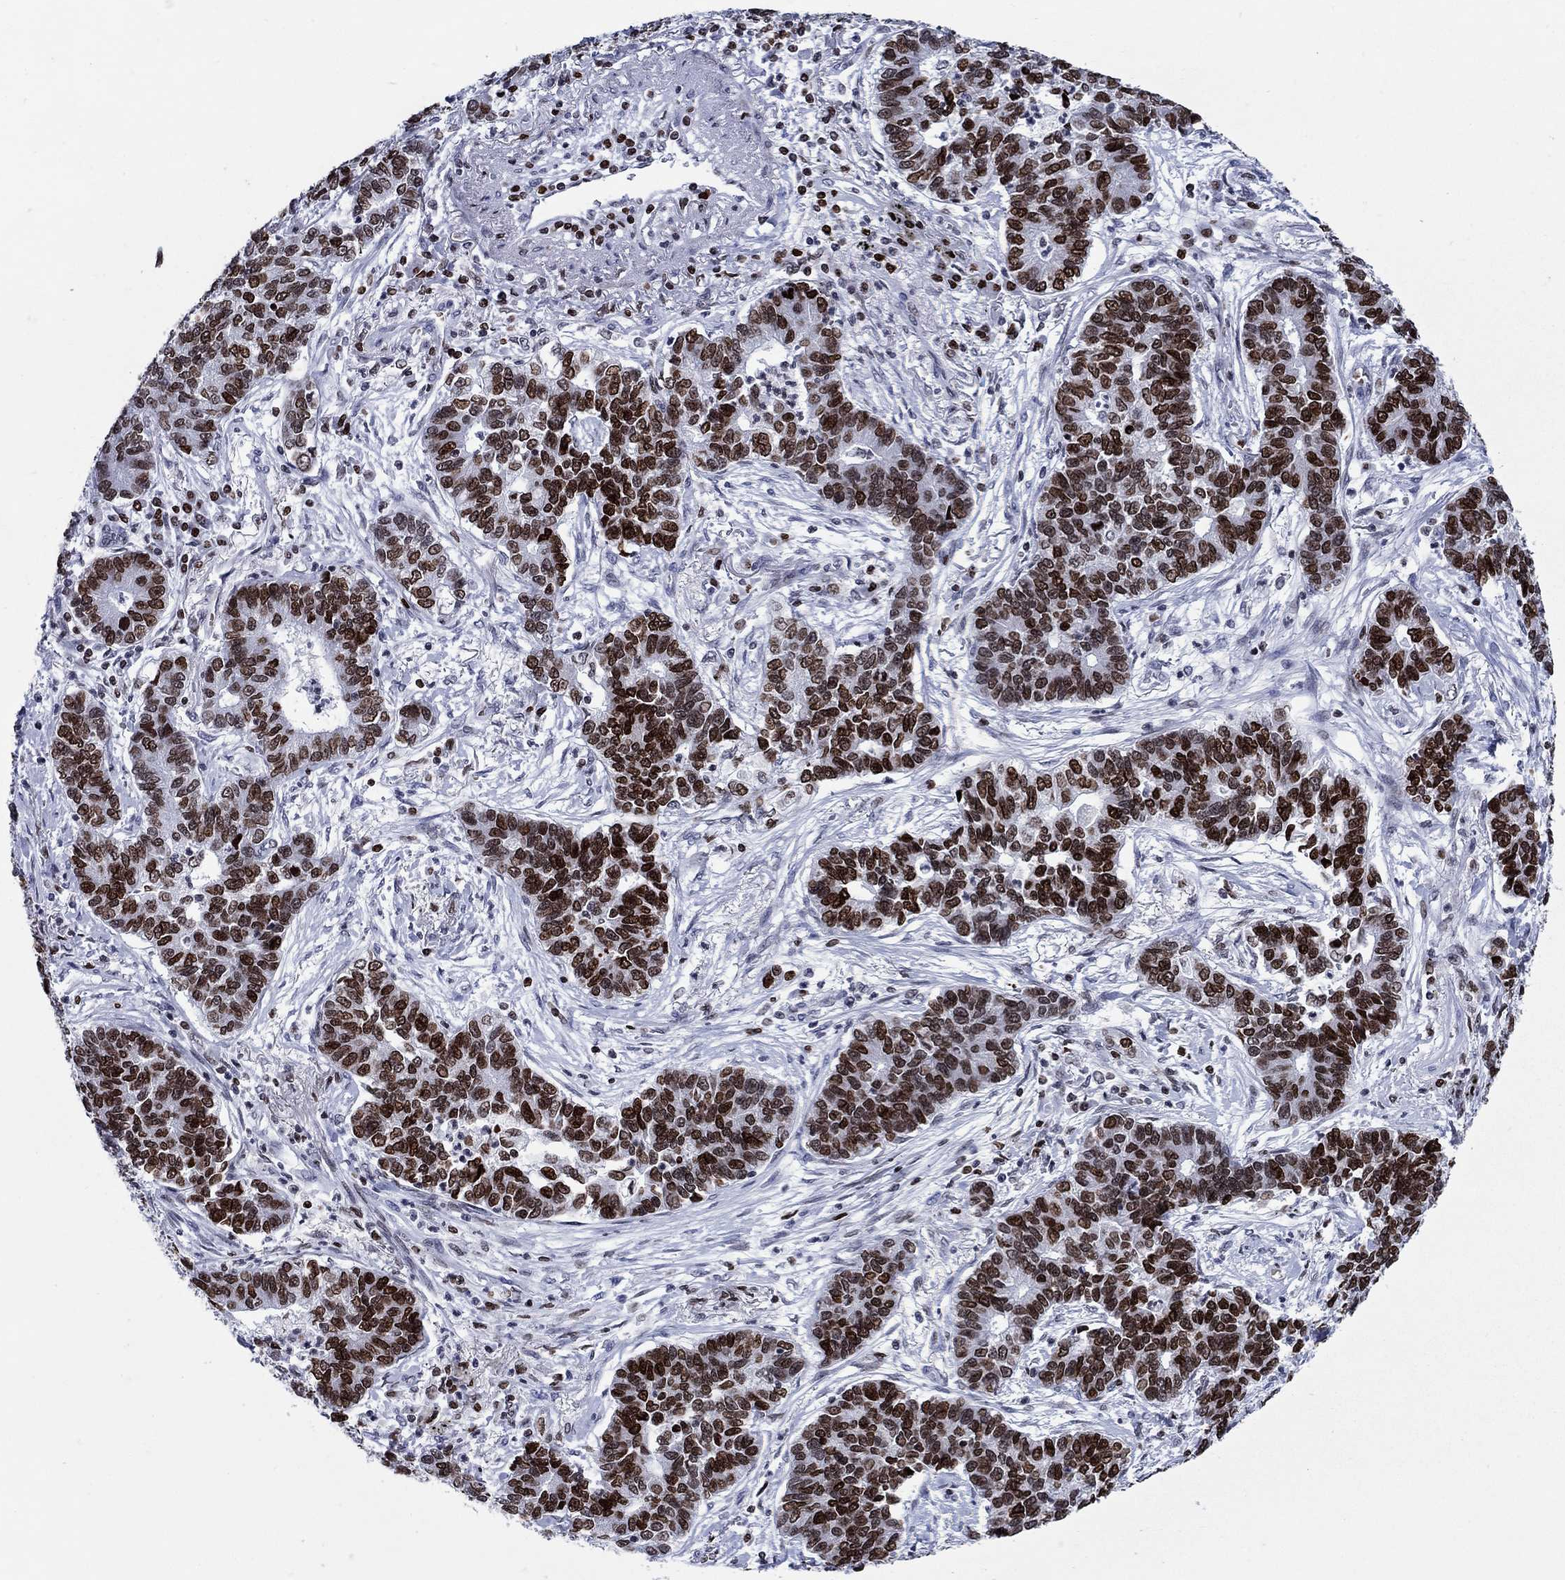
{"staining": {"intensity": "strong", "quantity": "25%-75%", "location": "nuclear"}, "tissue": "lung cancer", "cell_type": "Tumor cells", "image_type": "cancer", "snomed": [{"axis": "morphology", "description": "Adenocarcinoma, NOS"}, {"axis": "topography", "description": "Lung"}], "caption": "Immunohistochemistry histopathology image of neoplastic tissue: human lung cancer stained using IHC displays high levels of strong protein expression localized specifically in the nuclear of tumor cells, appearing as a nuclear brown color.", "gene": "HMGA1", "patient": {"sex": "female", "age": 57}}